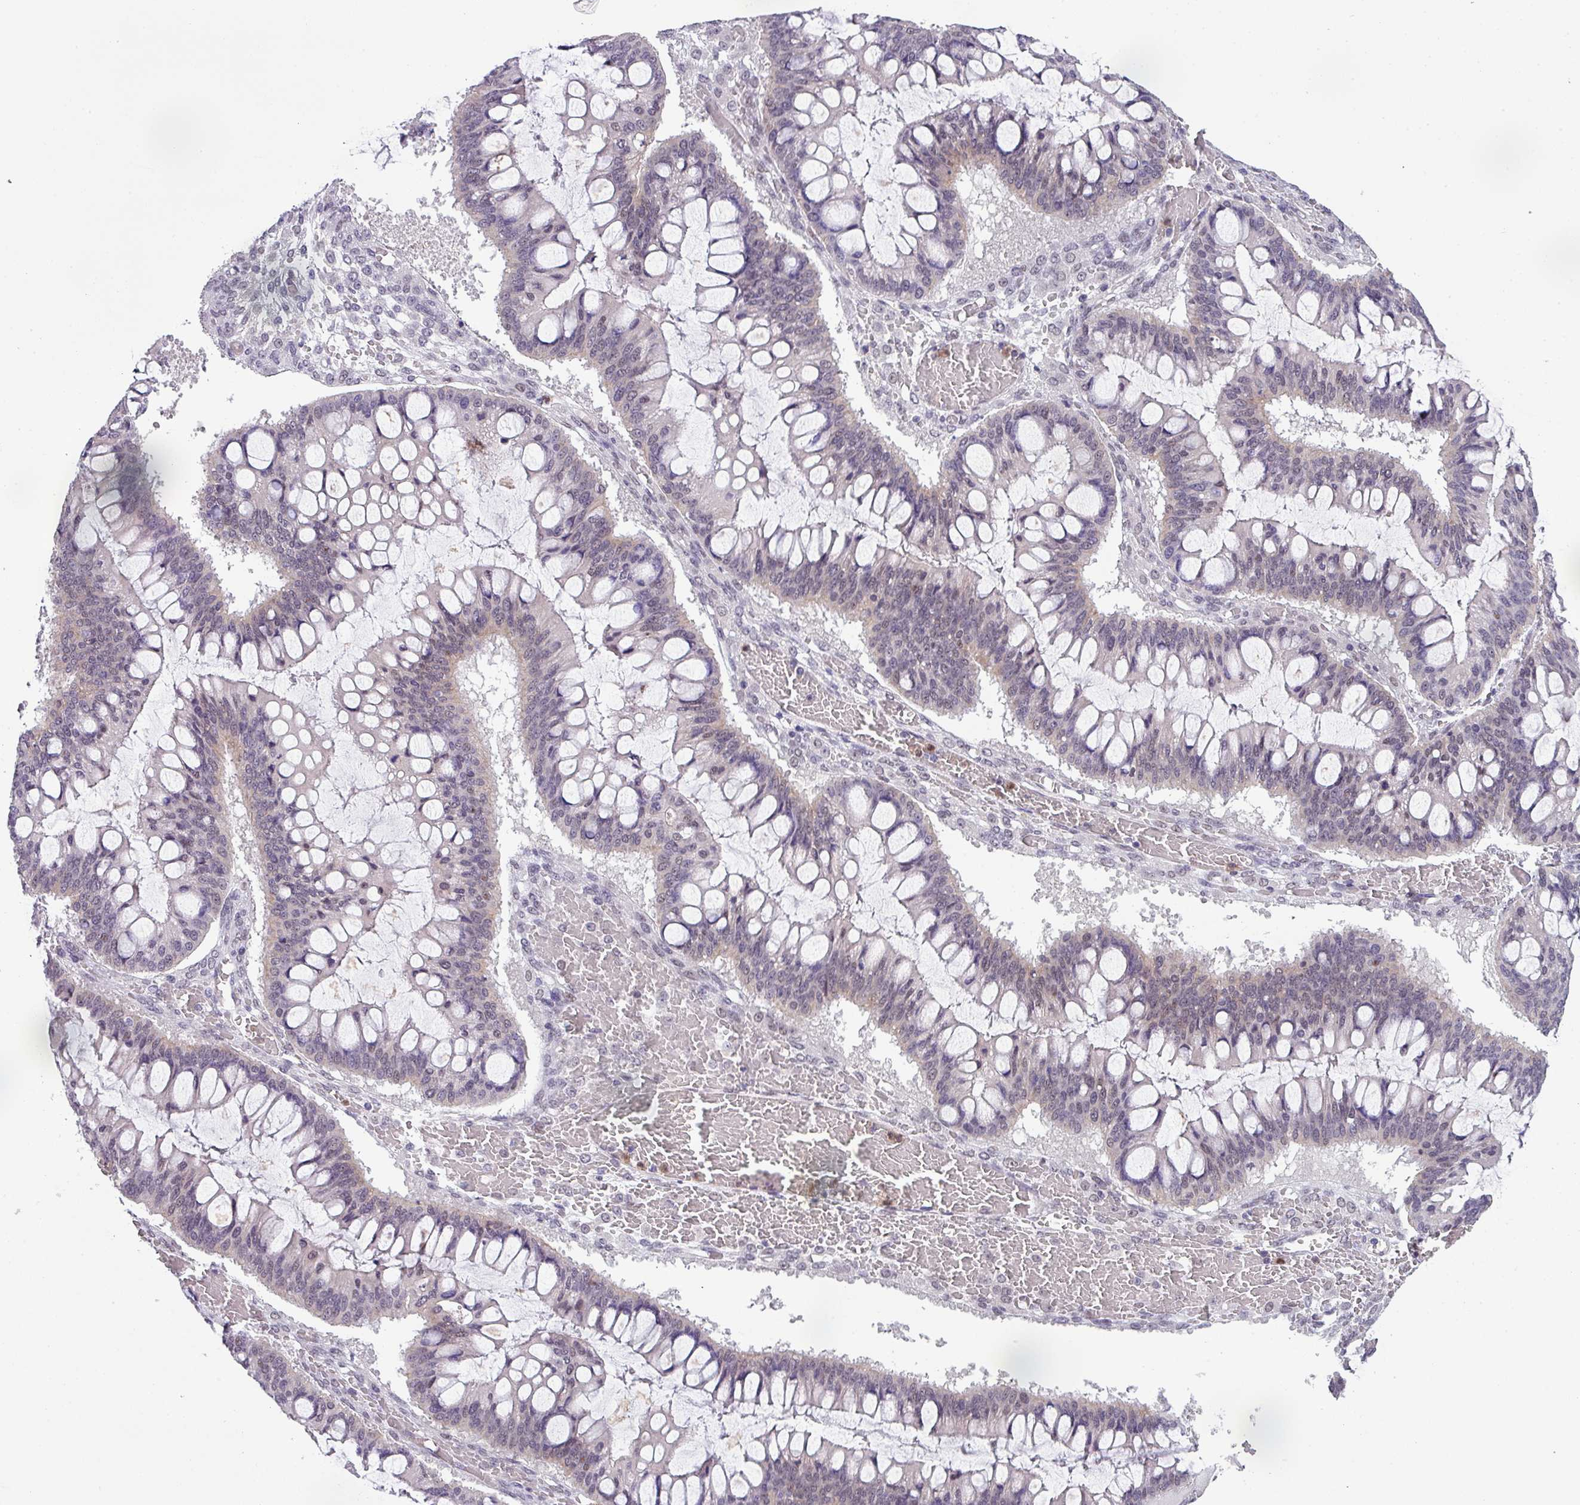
{"staining": {"intensity": "negative", "quantity": "none", "location": "none"}, "tissue": "ovarian cancer", "cell_type": "Tumor cells", "image_type": "cancer", "snomed": [{"axis": "morphology", "description": "Cystadenocarcinoma, mucinous, NOS"}, {"axis": "topography", "description": "Ovary"}], "caption": "Immunohistochemistry (IHC) micrograph of neoplastic tissue: mucinous cystadenocarcinoma (ovarian) stained with DAB exhibits no significant protein staining in tumor cells.", "gene": "ZFP3", "patient": {"sex": "female", "age": 73}}